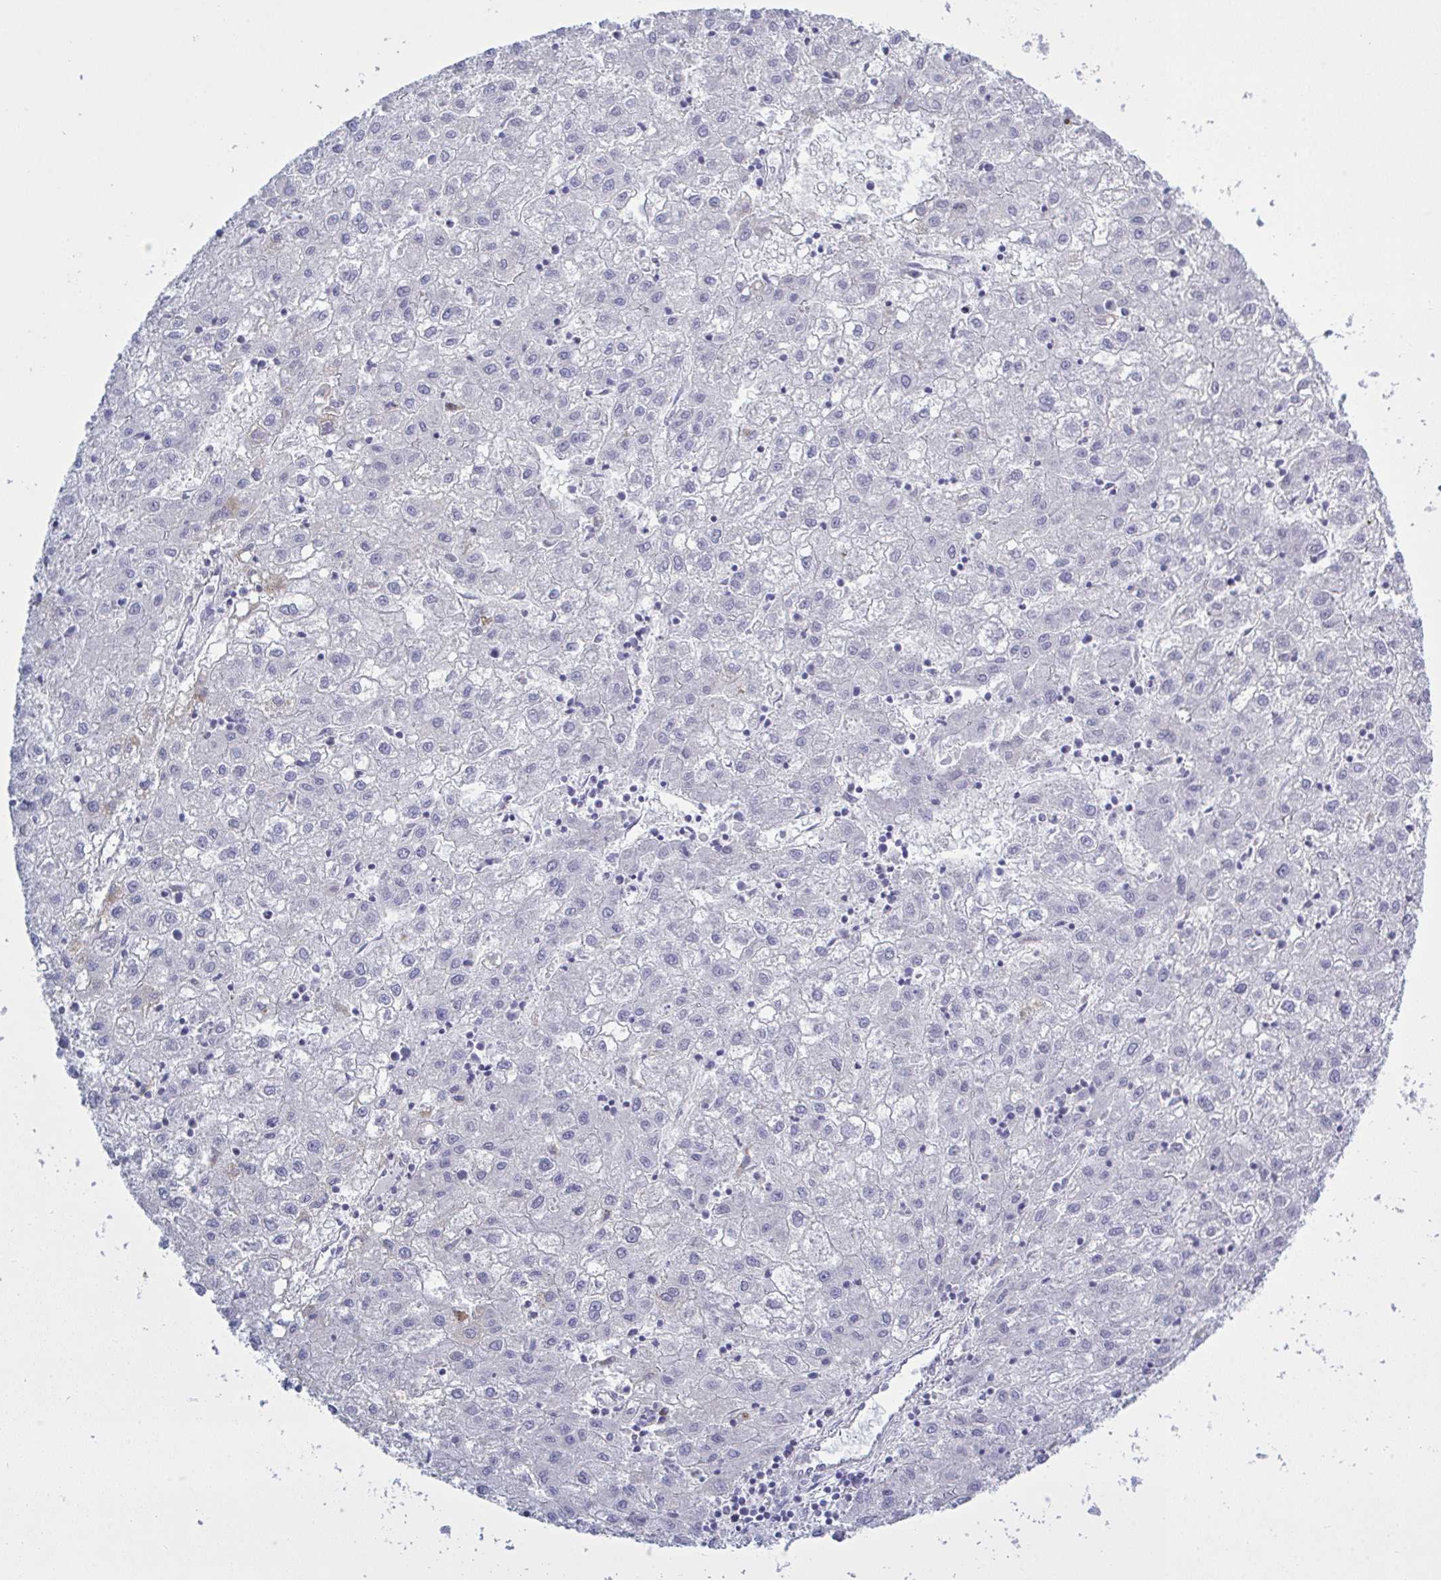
{"staining": {"intensity": "negative", "quantity": "none", "location": "none"}, "tissue": "liver cancer", "cell_type": "Tumor cells", "image_type": "cancer", "snomed": [{"axis": "morphology", "description": "Carcinoma, Hepatocellular, NOS"}, {"axis": "topography", "description": "Liver"}], "caption": "IHC of liver cancer (hepatocellular carcinoma) displays no expression in tumor cells.", "gene": "NDUFA7", "patient": {"sex": "male", "age": 72}}